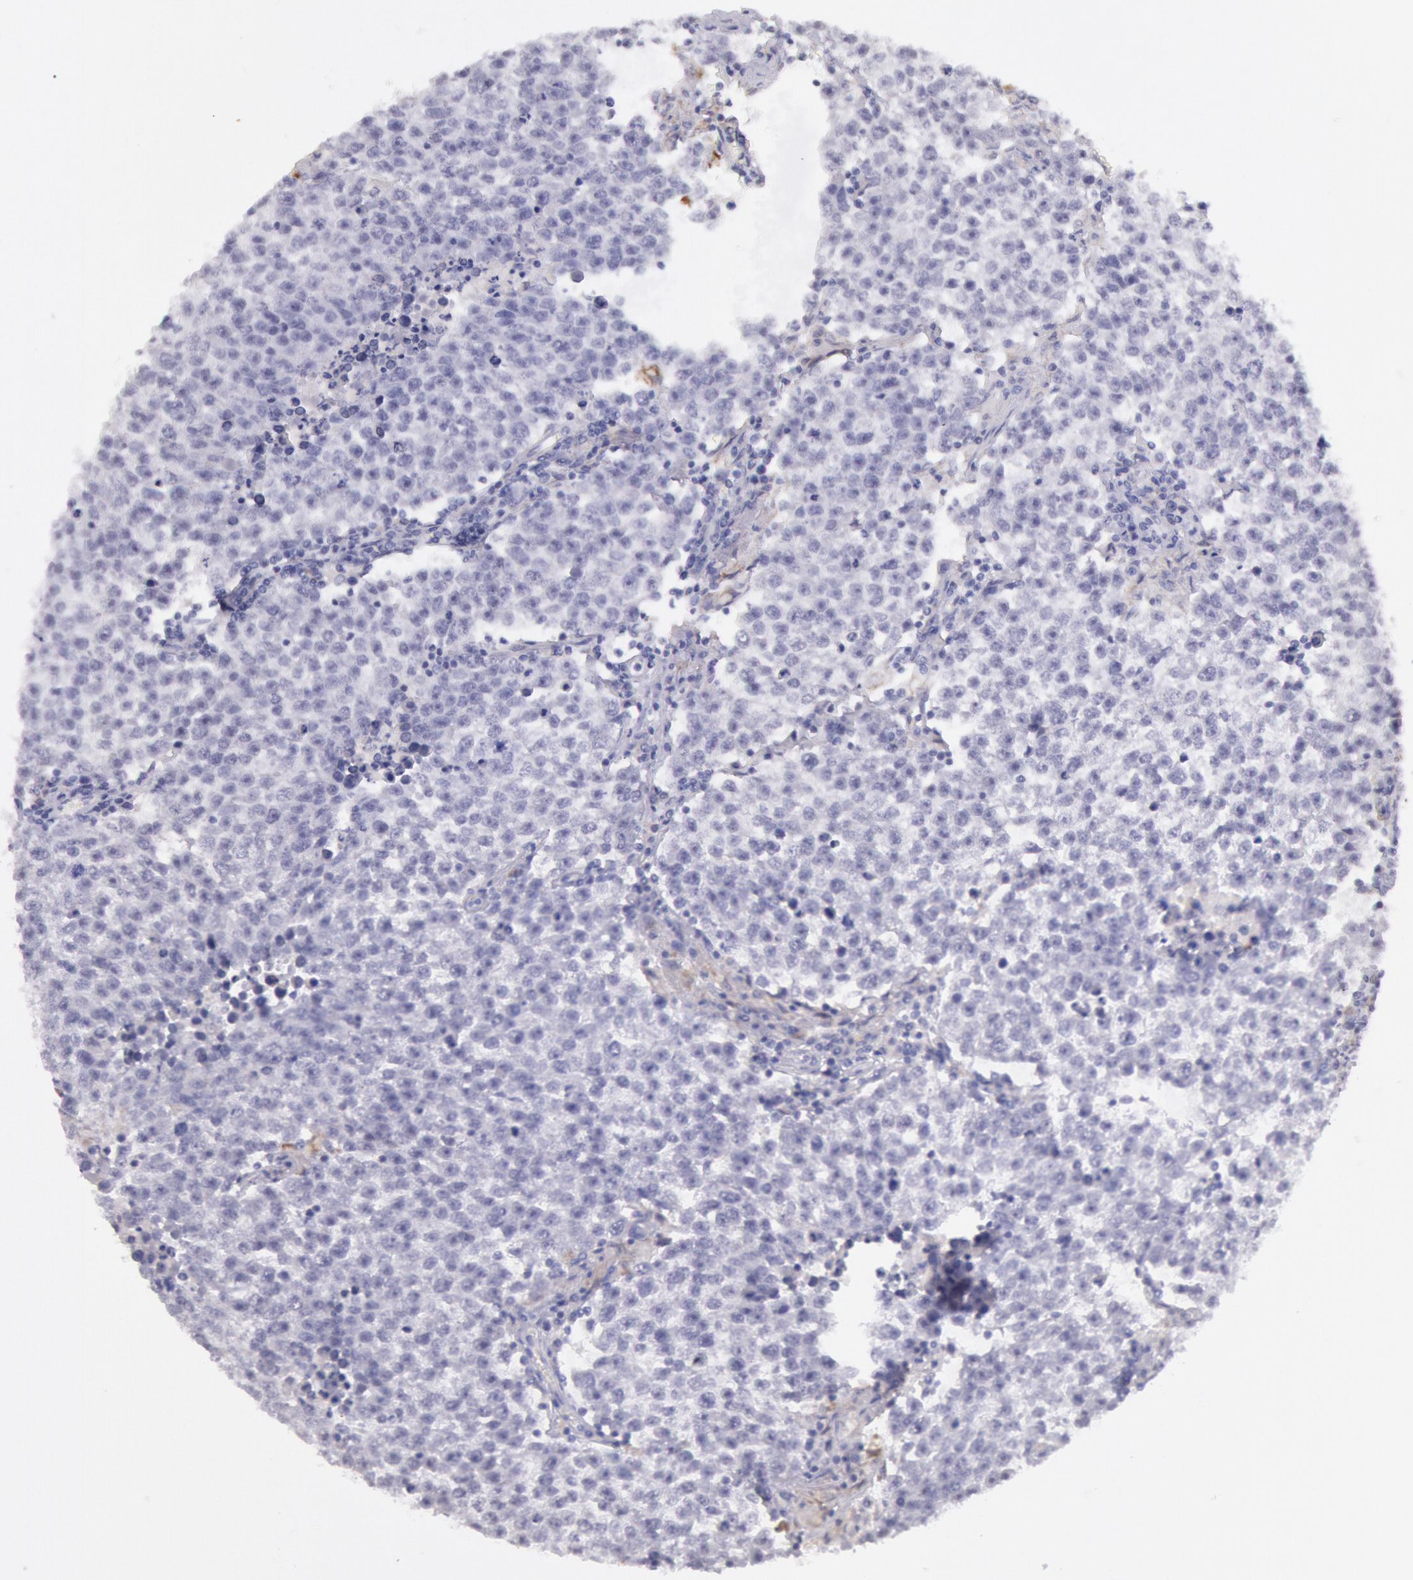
{"staining": {"intensity": "weak", "quantity": "<25%", "location": "cytoplasmic/membranous"}, "tissue": "testis cancer", "cell_type": "Tumor cells", "image_type": "cancer", "snomed": [{"axis": "morphology", "description": "Seminoma, NOS"}, {"axis": "topography", "description": "Testis"}], "caption": "There is no significant positivity in tumor cells of testis cancer (seminoma).", "gene": "FRMD6", "patient": {"sex": "male", "age": 36}}